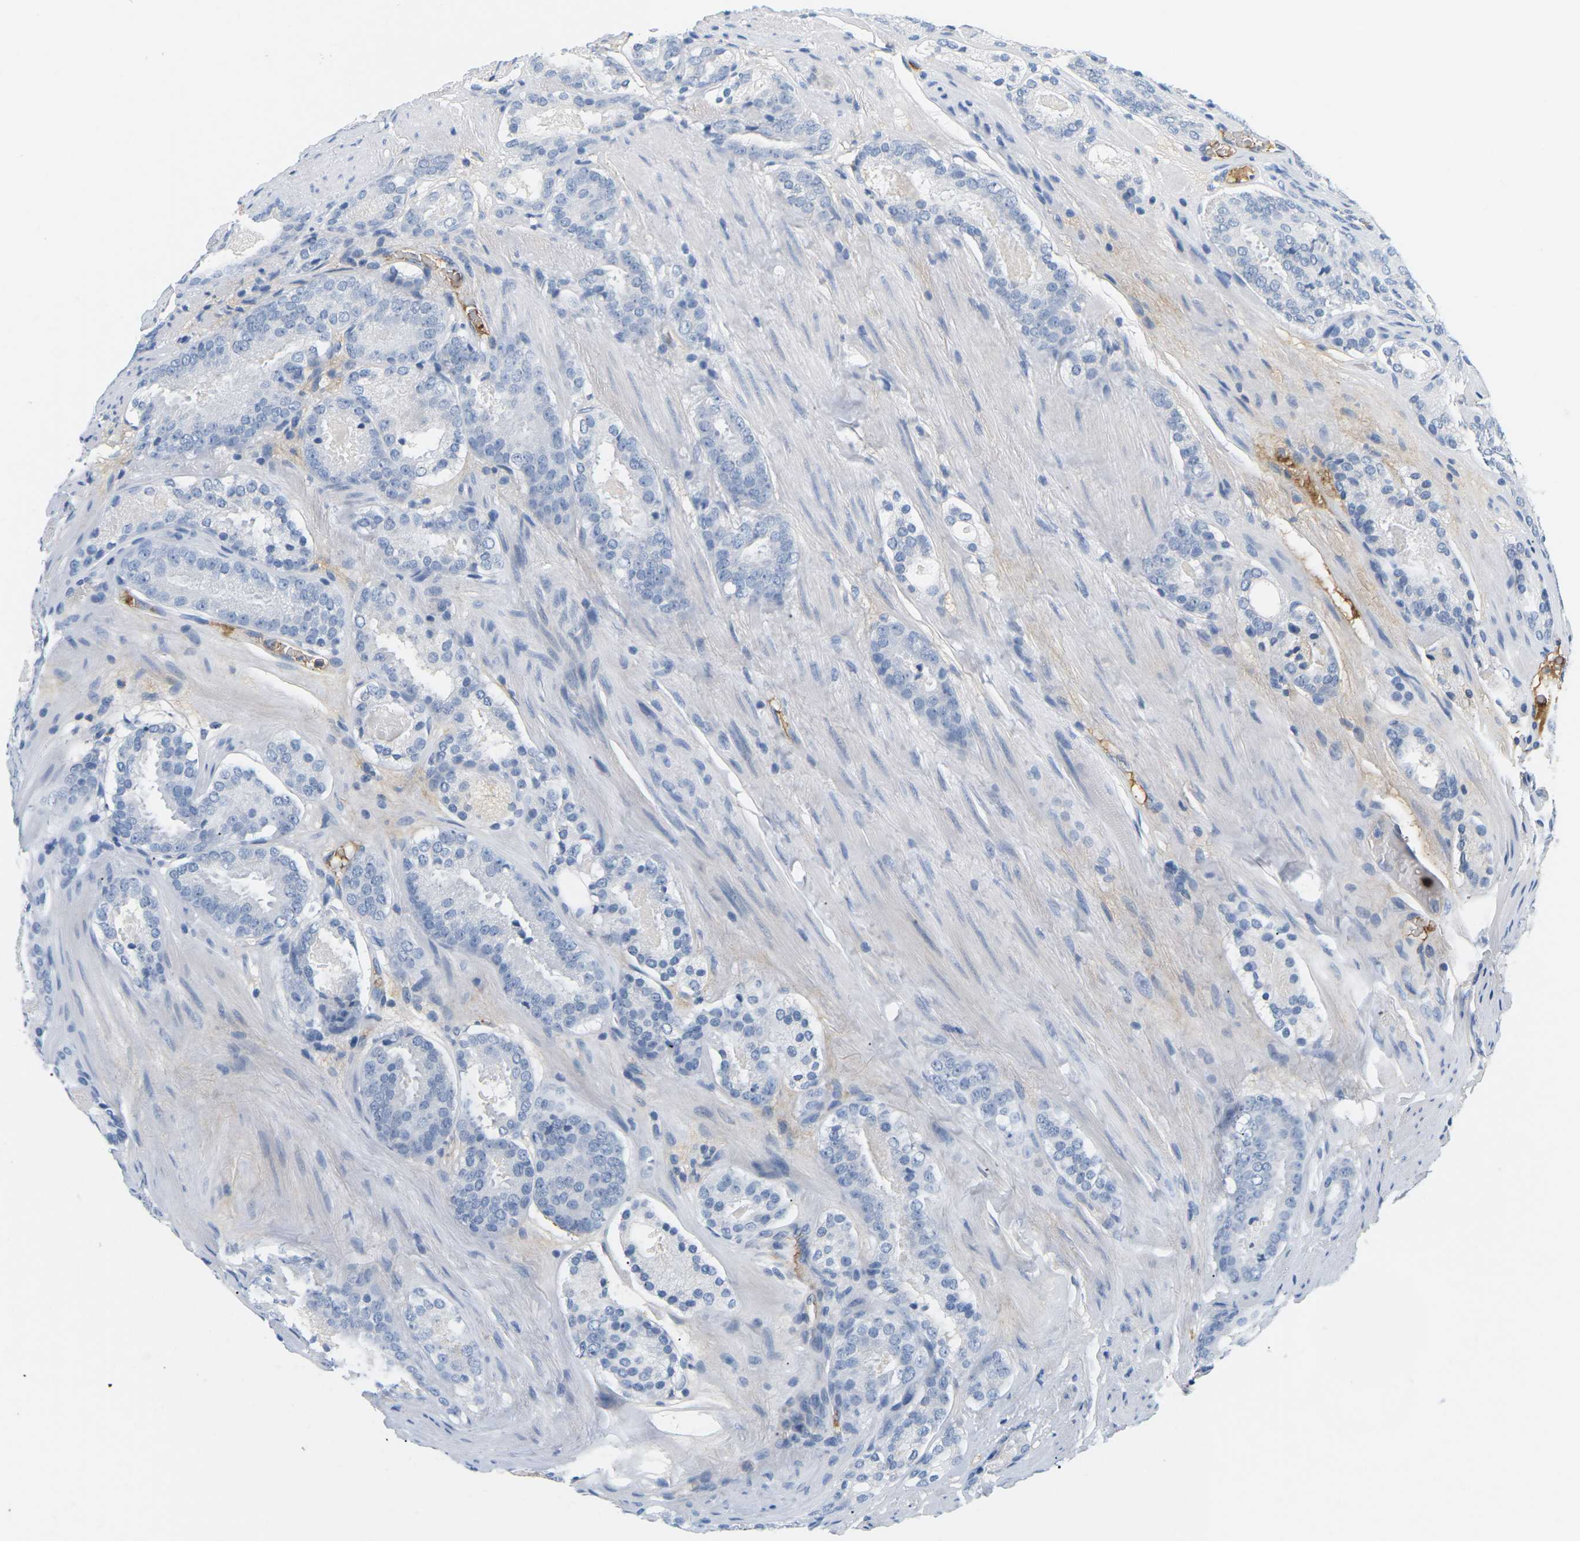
{"staining": {"intensity": "negative", "quantity": "none", "location": "none"}, "tissue": "prostate cancer", "cell_type": "Tumor cells", "image_type": "cancer", "snomed": [{"axis": "morphology", "description": "Adenocarcinoma, Low grade"}, {"axis": "topography", "description": "Prostate"}], "caption": "Immunohistochemistry of adenocarcinoma (low-grade) (prostate) exhibits no positivity in tumor cells.", "gene": "APOB", "patient": {"sex": "male", "age": 69}}